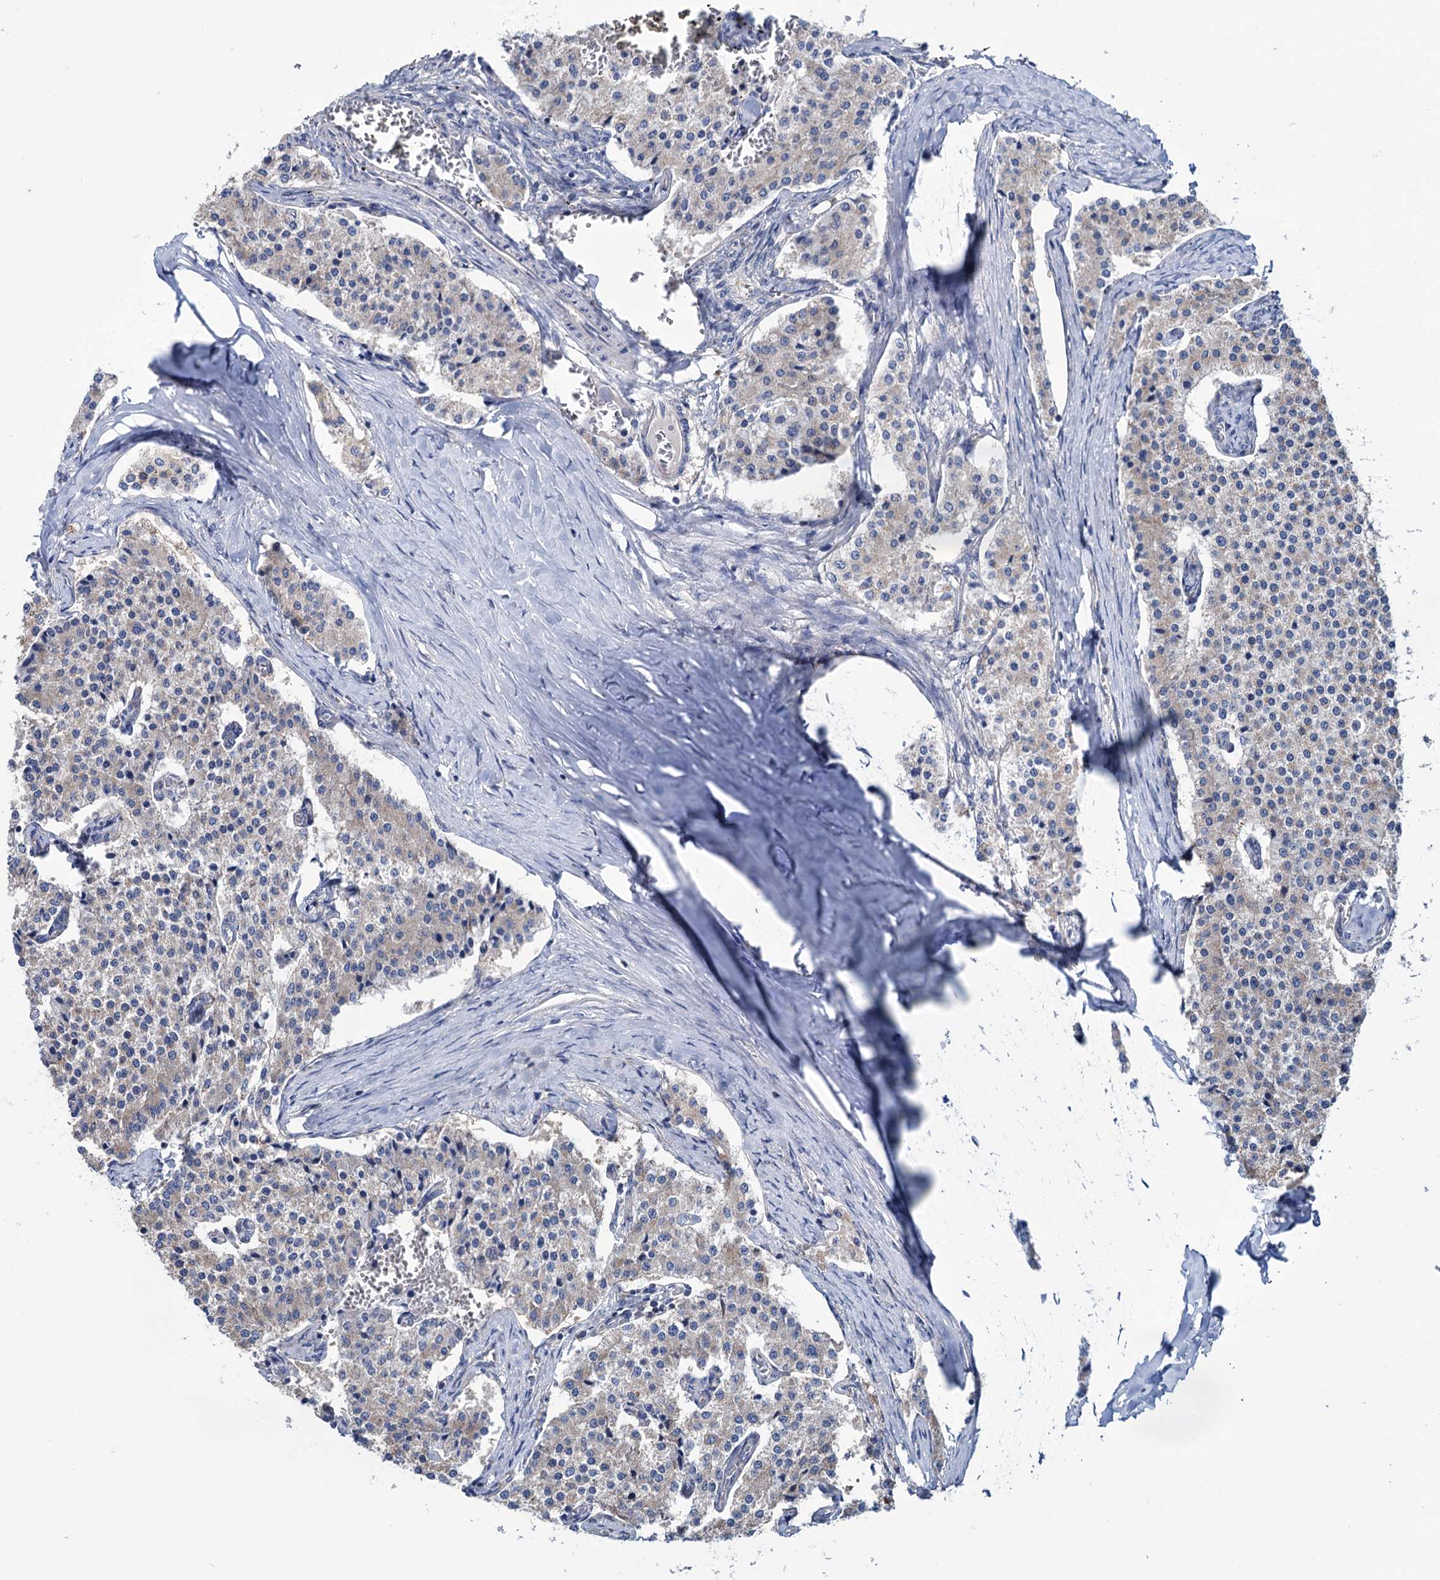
{"staining": {"intensity": "weak", "quantity": "<25%", "location": "cytoplasmic/membranous"}, "tissue": "carcinoid", "cell_type": "Tumor cells", "image_type": "cancer", "snomed": [{"axis": "morphology", "description": "Carcinoid, malignant, NOS"}, {"axis": "topography", "description": "Colon"}], "caption": "Histopathology image shows no protein staining in tumor cells of malignant carcinoid tissue.", "gene": "EYA4", "patient": {"sex": "female", "age": 52}}